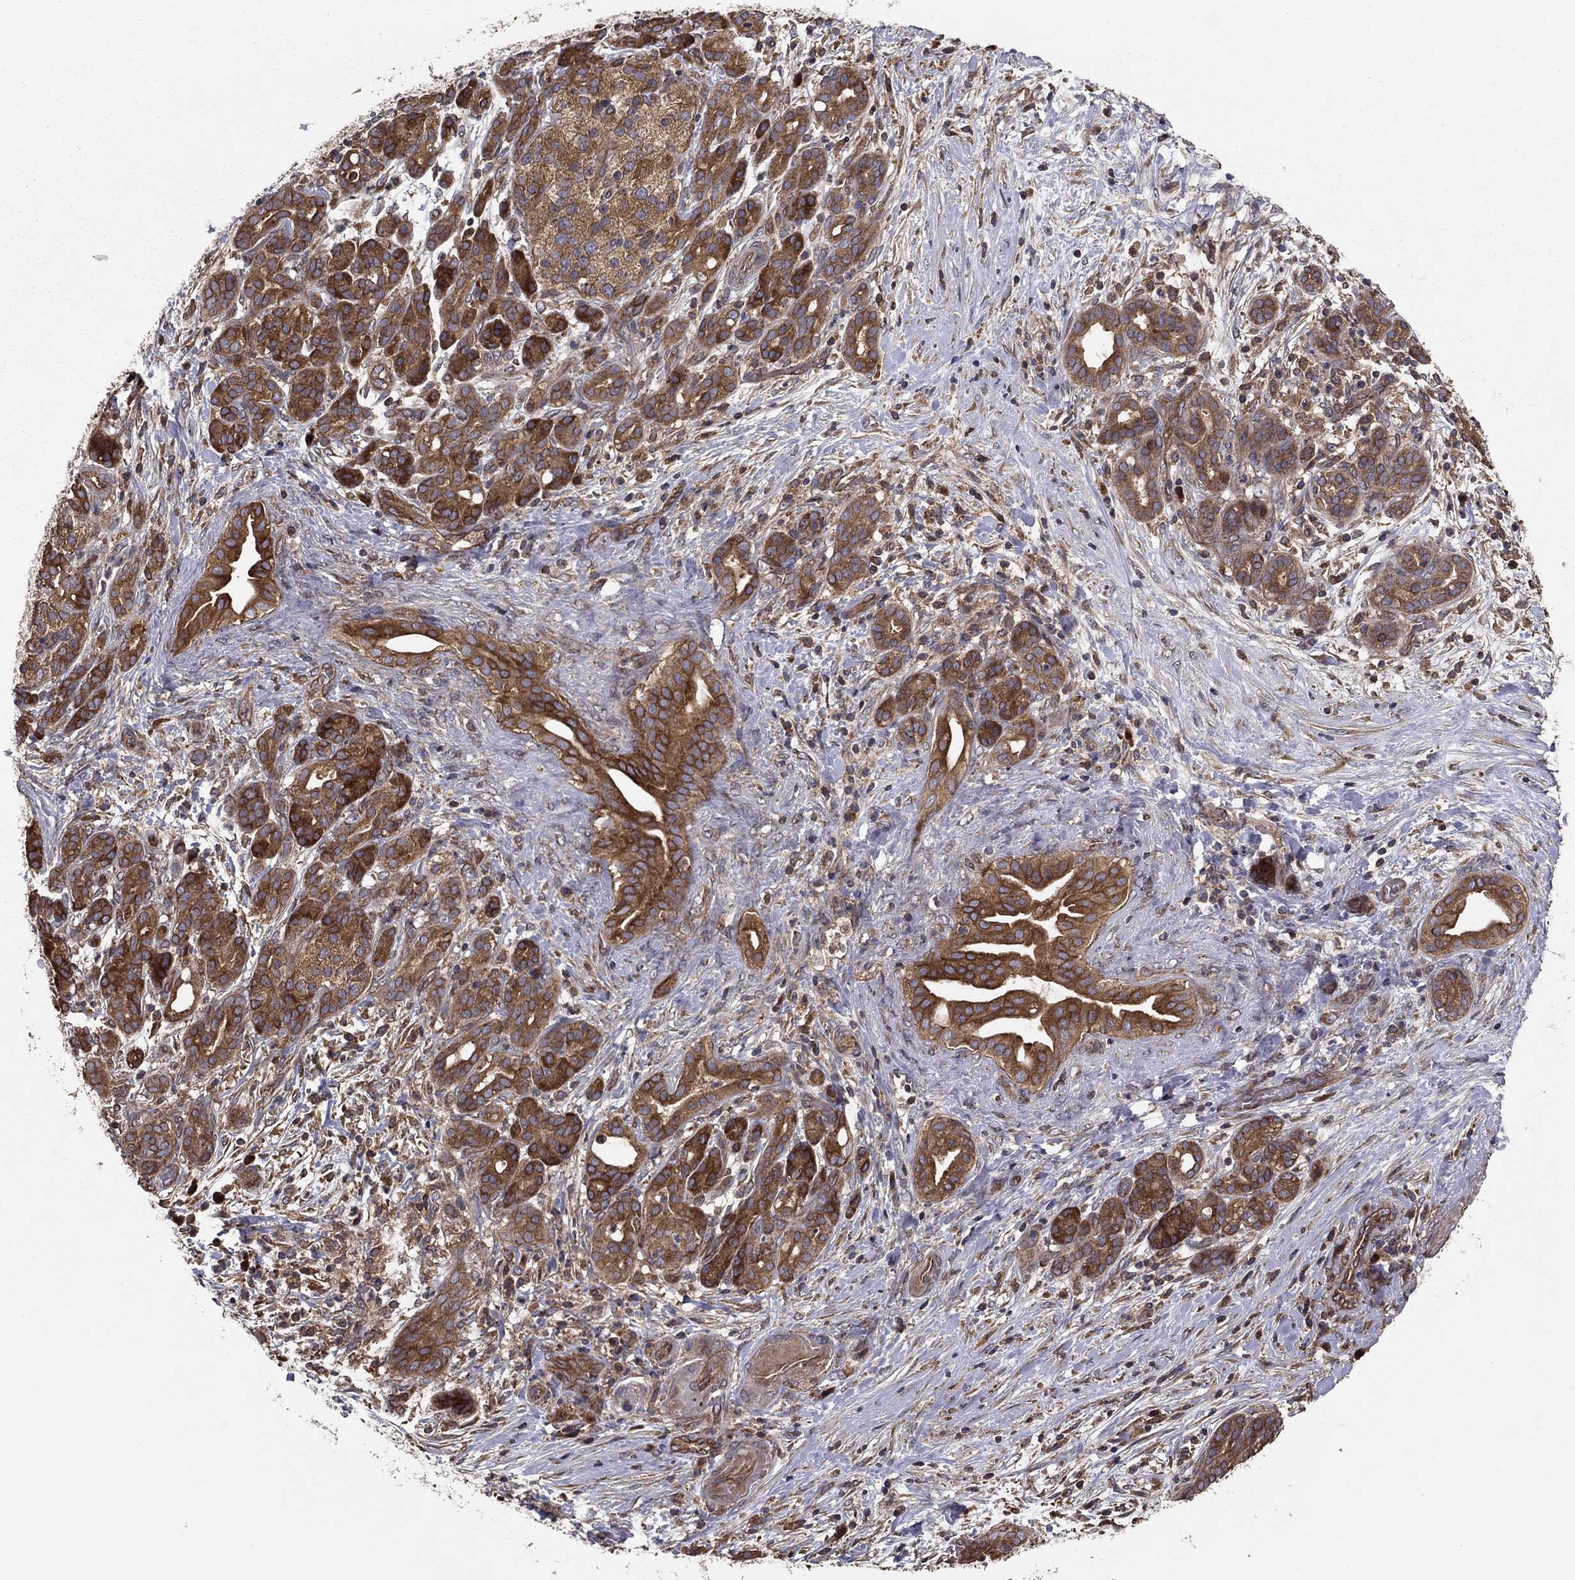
{"staining": {"intensity": "strong", "quantity": ">75%", "location": "cytoplasmic/membranous"}, "tissue": "pancreatic cancer", "cell_type": "Tumor cells", "image_type": "cancer", "snomed": [{"axis": "morphology", "description": "Adenocarcinoma, NOS"}, {"axis": "topography", "description": "Pancreas"}], "caption": "Strong cytoplasmic/membranous protein staining is appreciated in approximately >75% of tumor cells in pancreatic cancer (adenocarcinoma).", "gene": "BABAM2", "patient": {"sex": "male", "age": 44}}